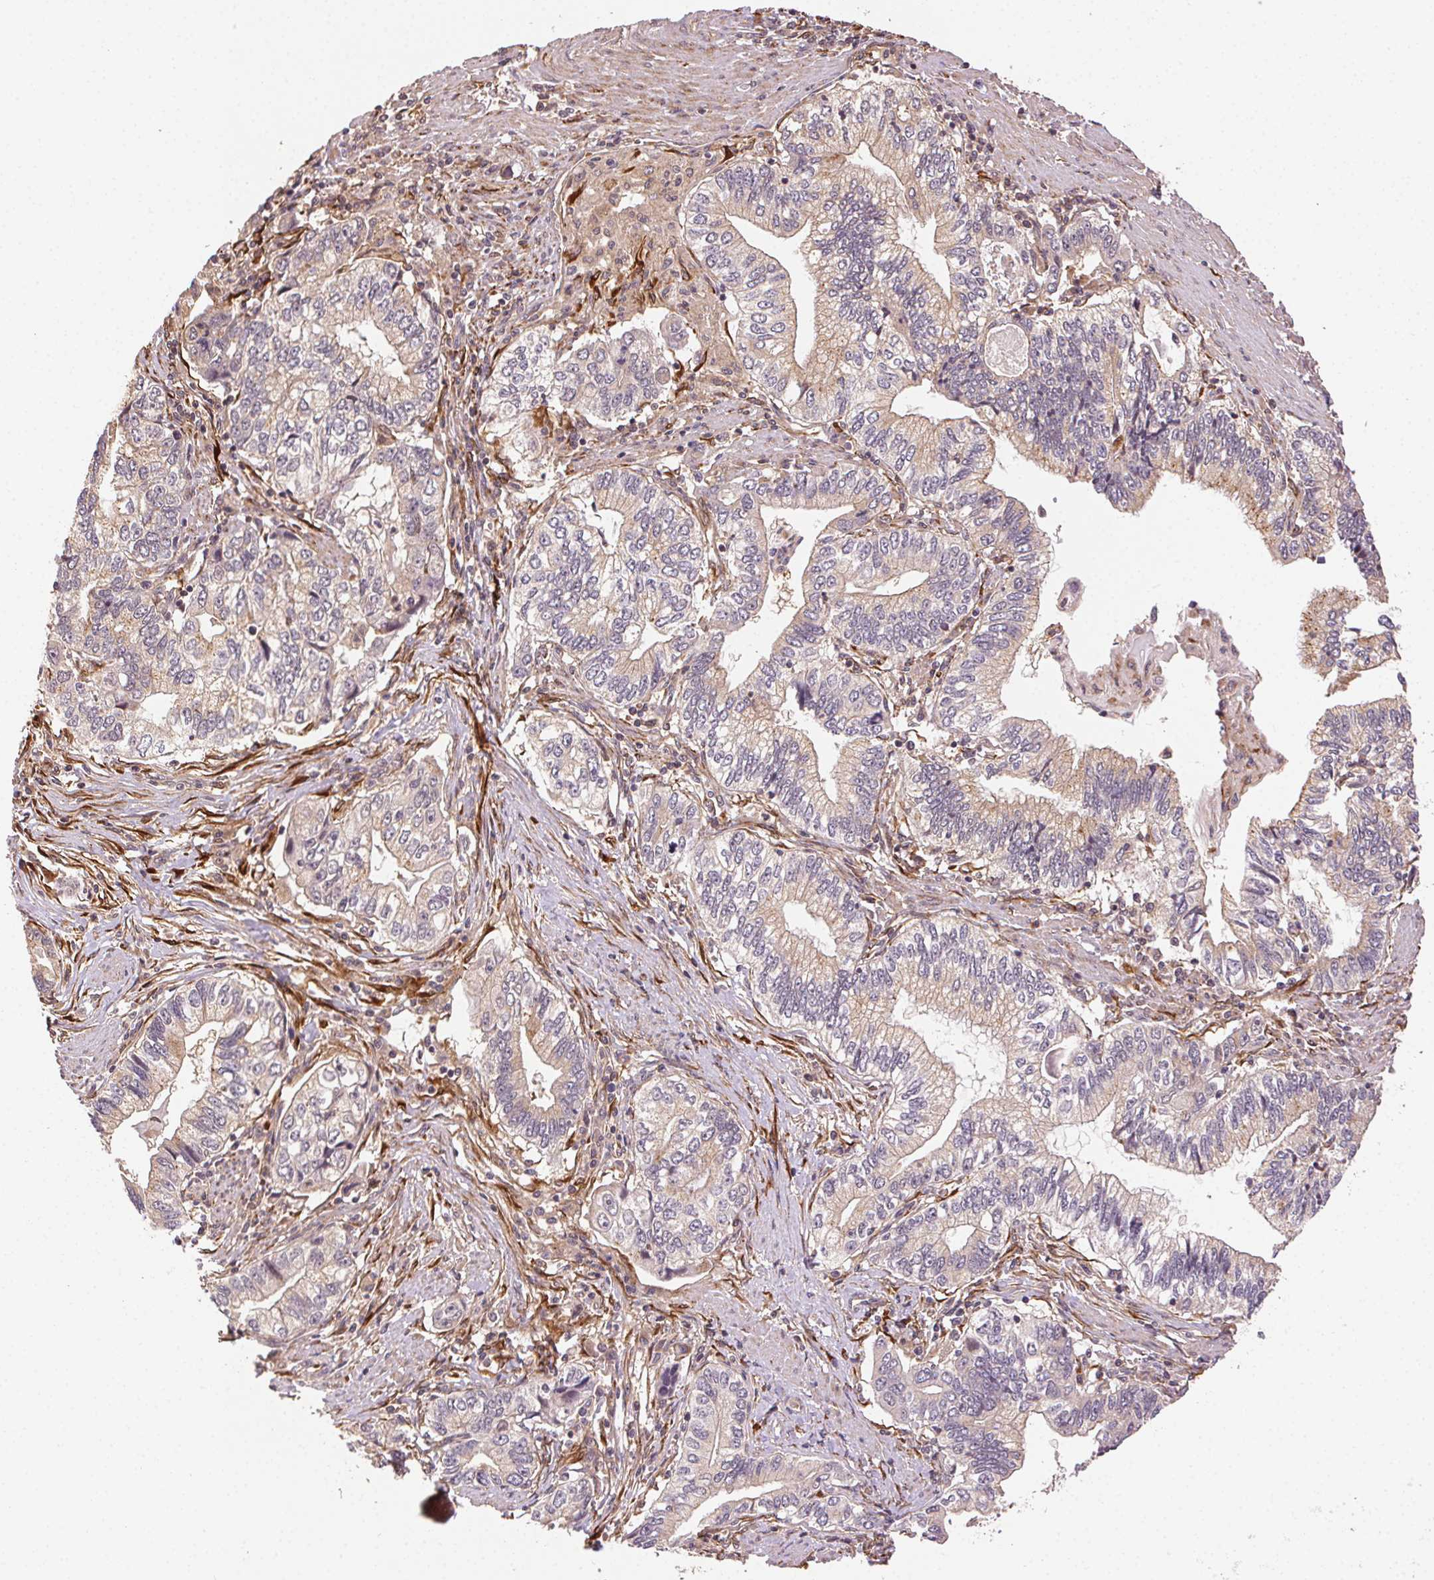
{"staining": {"intensity": "weak", "quantity": ">75%", "location": "cytoplasmic/membranous"}, "tissue": "stomach cancer", "cell_type": "Tumor cells", "image_type": "cancer", "snomed": [{"axis": "morphology", "description": "Adenocarcinoma, NOS"}, {"axis": "topography", "description": "Stomach, lower"}], "caption": "This is a photomicrograph of immunohistochemistry (IHC) staining of stomach adenocarcinoma, which shows weak positivity in the cytoplasmic/membranous of tumor cells.", "gene": "KLHL15", "patient": {"sex": "female", "age": 72}}